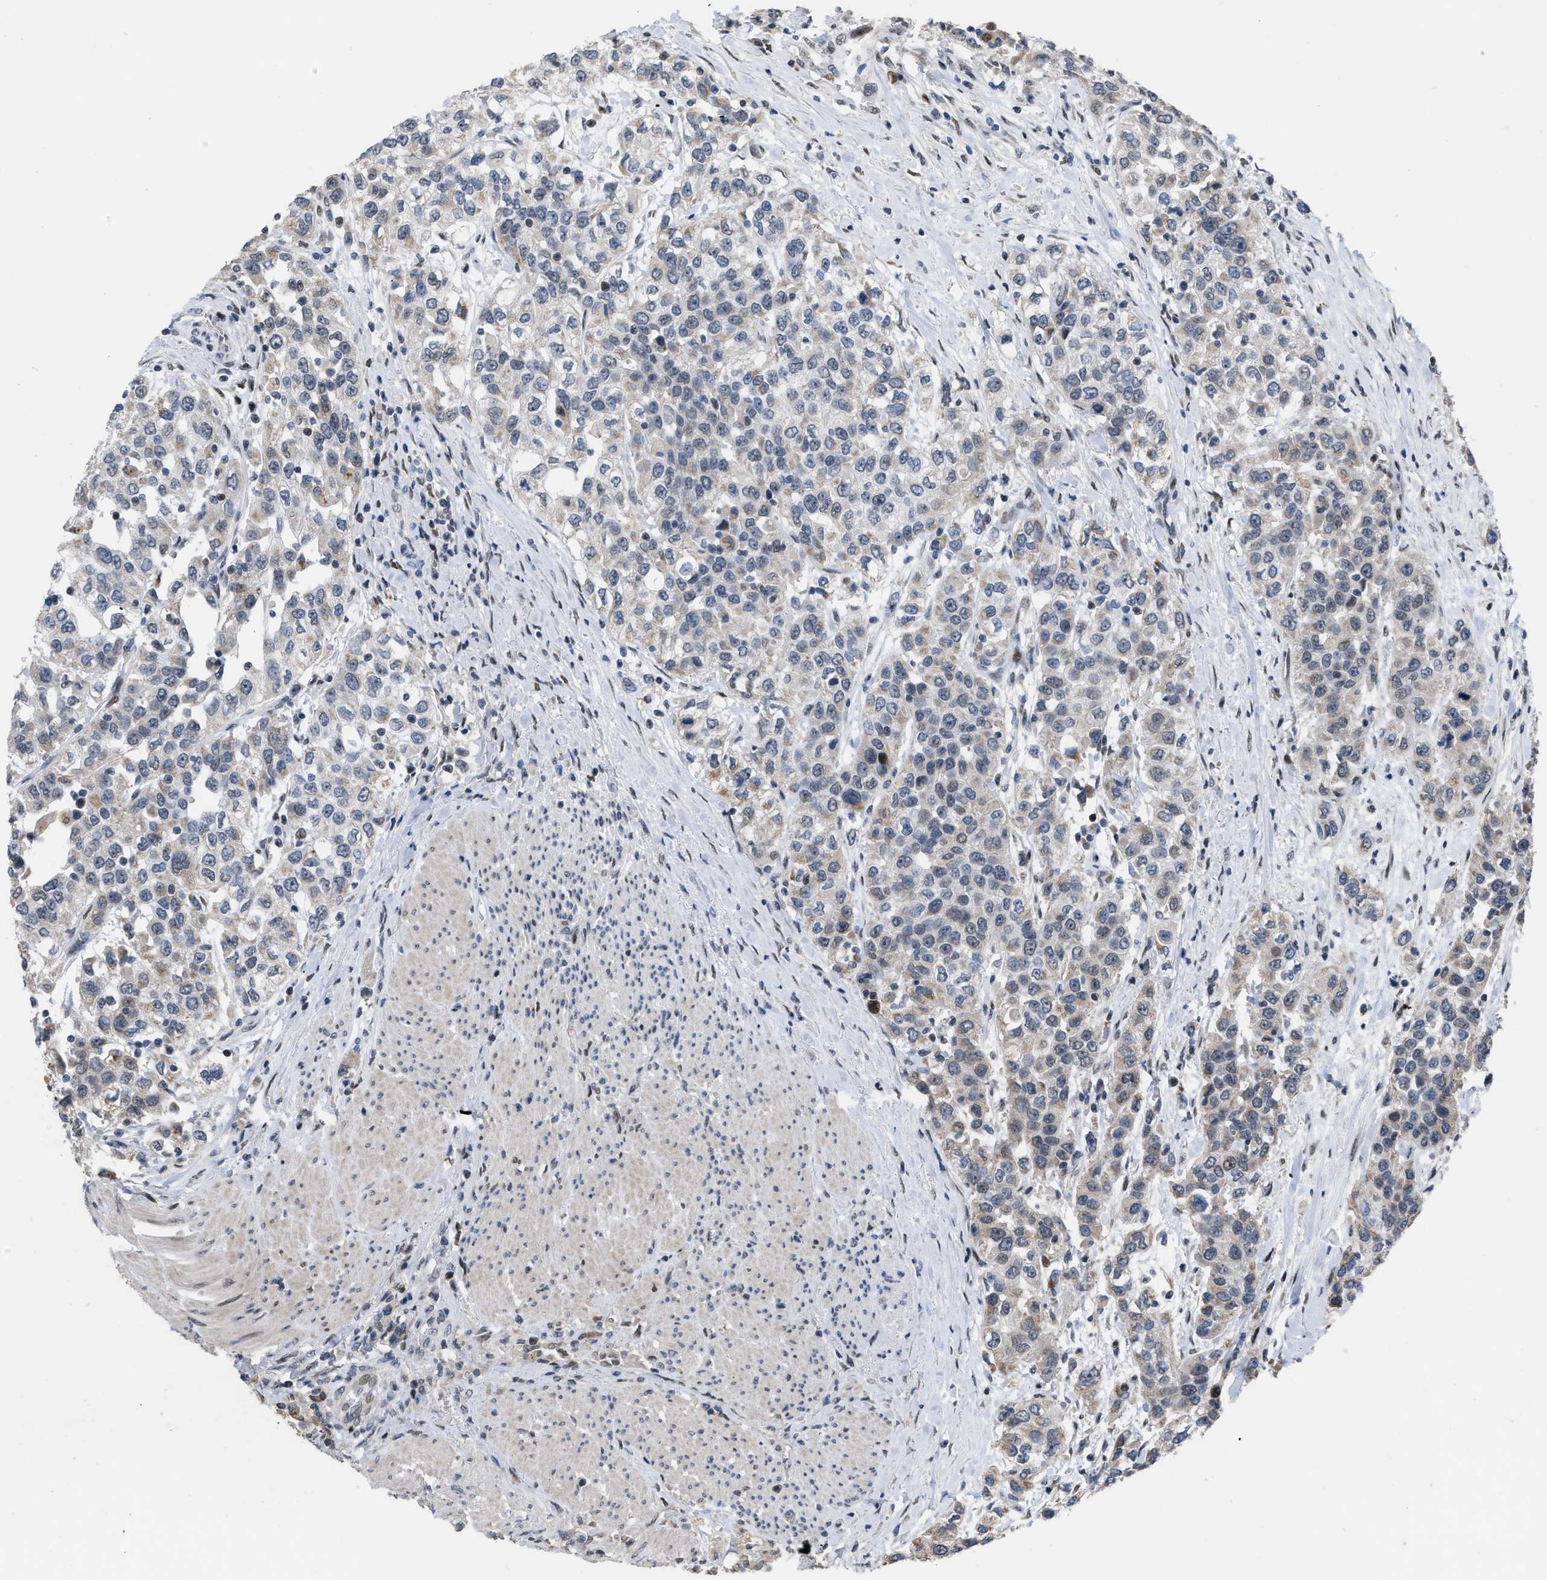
{"staining": {"intensity": "weak", "quantity": "<25%", "location": "cytoplasmic/membranous"}, "tissue": "urothelial cancer", "cell_type": "Tumor cells", "image_type": "cancer", "snomed": [{"axis": "morphology", "description": "Urothelial carcinoma, High grade"}, {"axis": "topography", "description": "Urinary bladder"}], "caption": "High-grade urothelial carcinoma was stained to show a protein in brown. There is no significant positivity in tumor cells.", "gene": "SETDB1", "patient": {"sex": "female", "age": 80}}